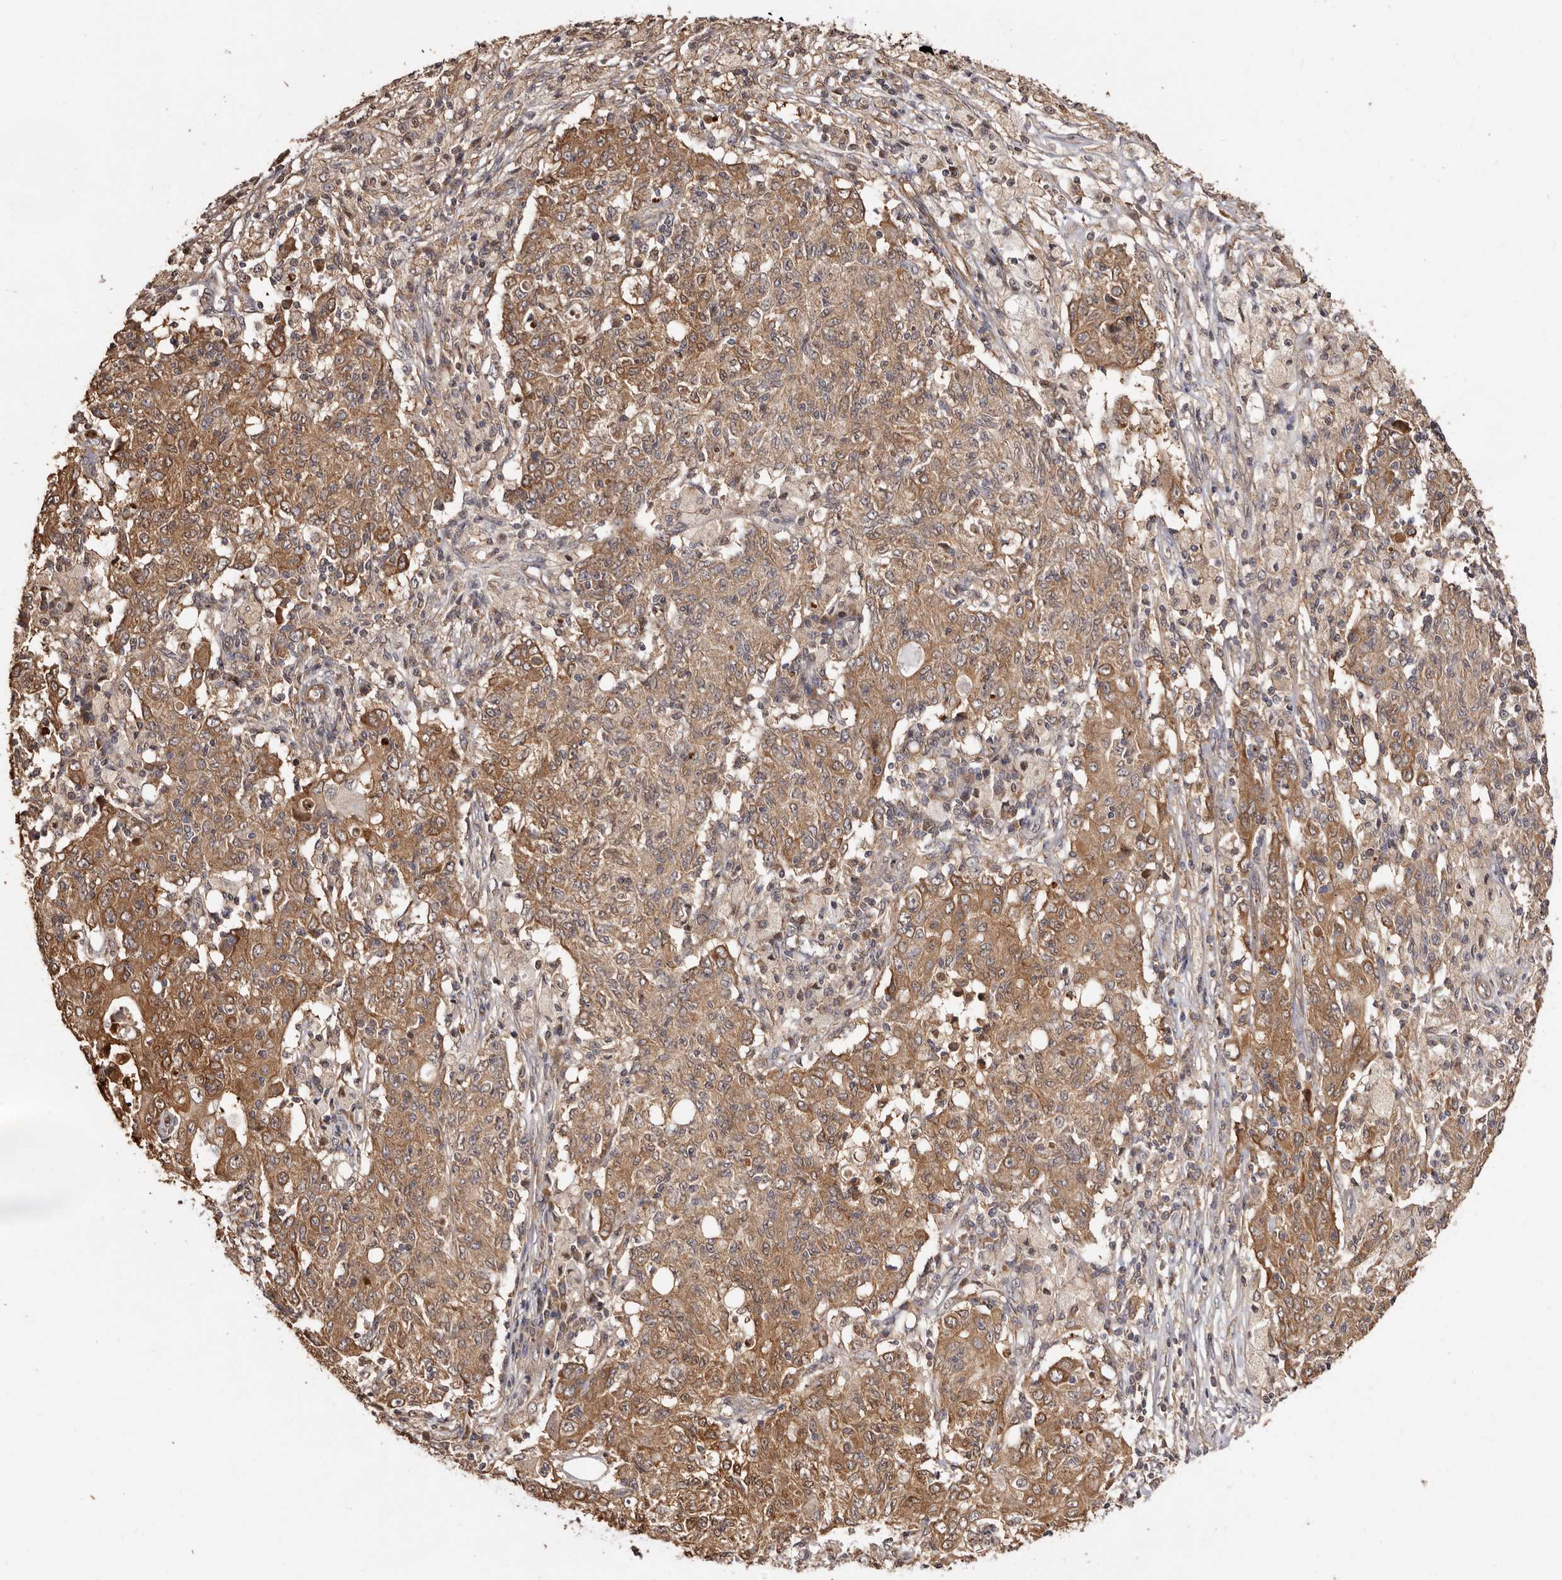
{"staining": {"intensity": "moderate", "quantity": ">75%", "location": "cytoplasmic/membranous"}, "tissue": "ovarian cancer", "cell_type": "Tumor cells", "image_type": "cancer", "snomed": [{"axis": "morphology", "description": "Carcinoma, endometroid"}, {"axis": "topography", "description": "Ovary"}], "caption": "Ovarian cancer stained with a brown dye reveals moderate cytoplasmic/membranous positive positivity in approximately >75% of tumor cells.", "gene": "COQ8B", "patient": {"sex": "female", "age": 42}}